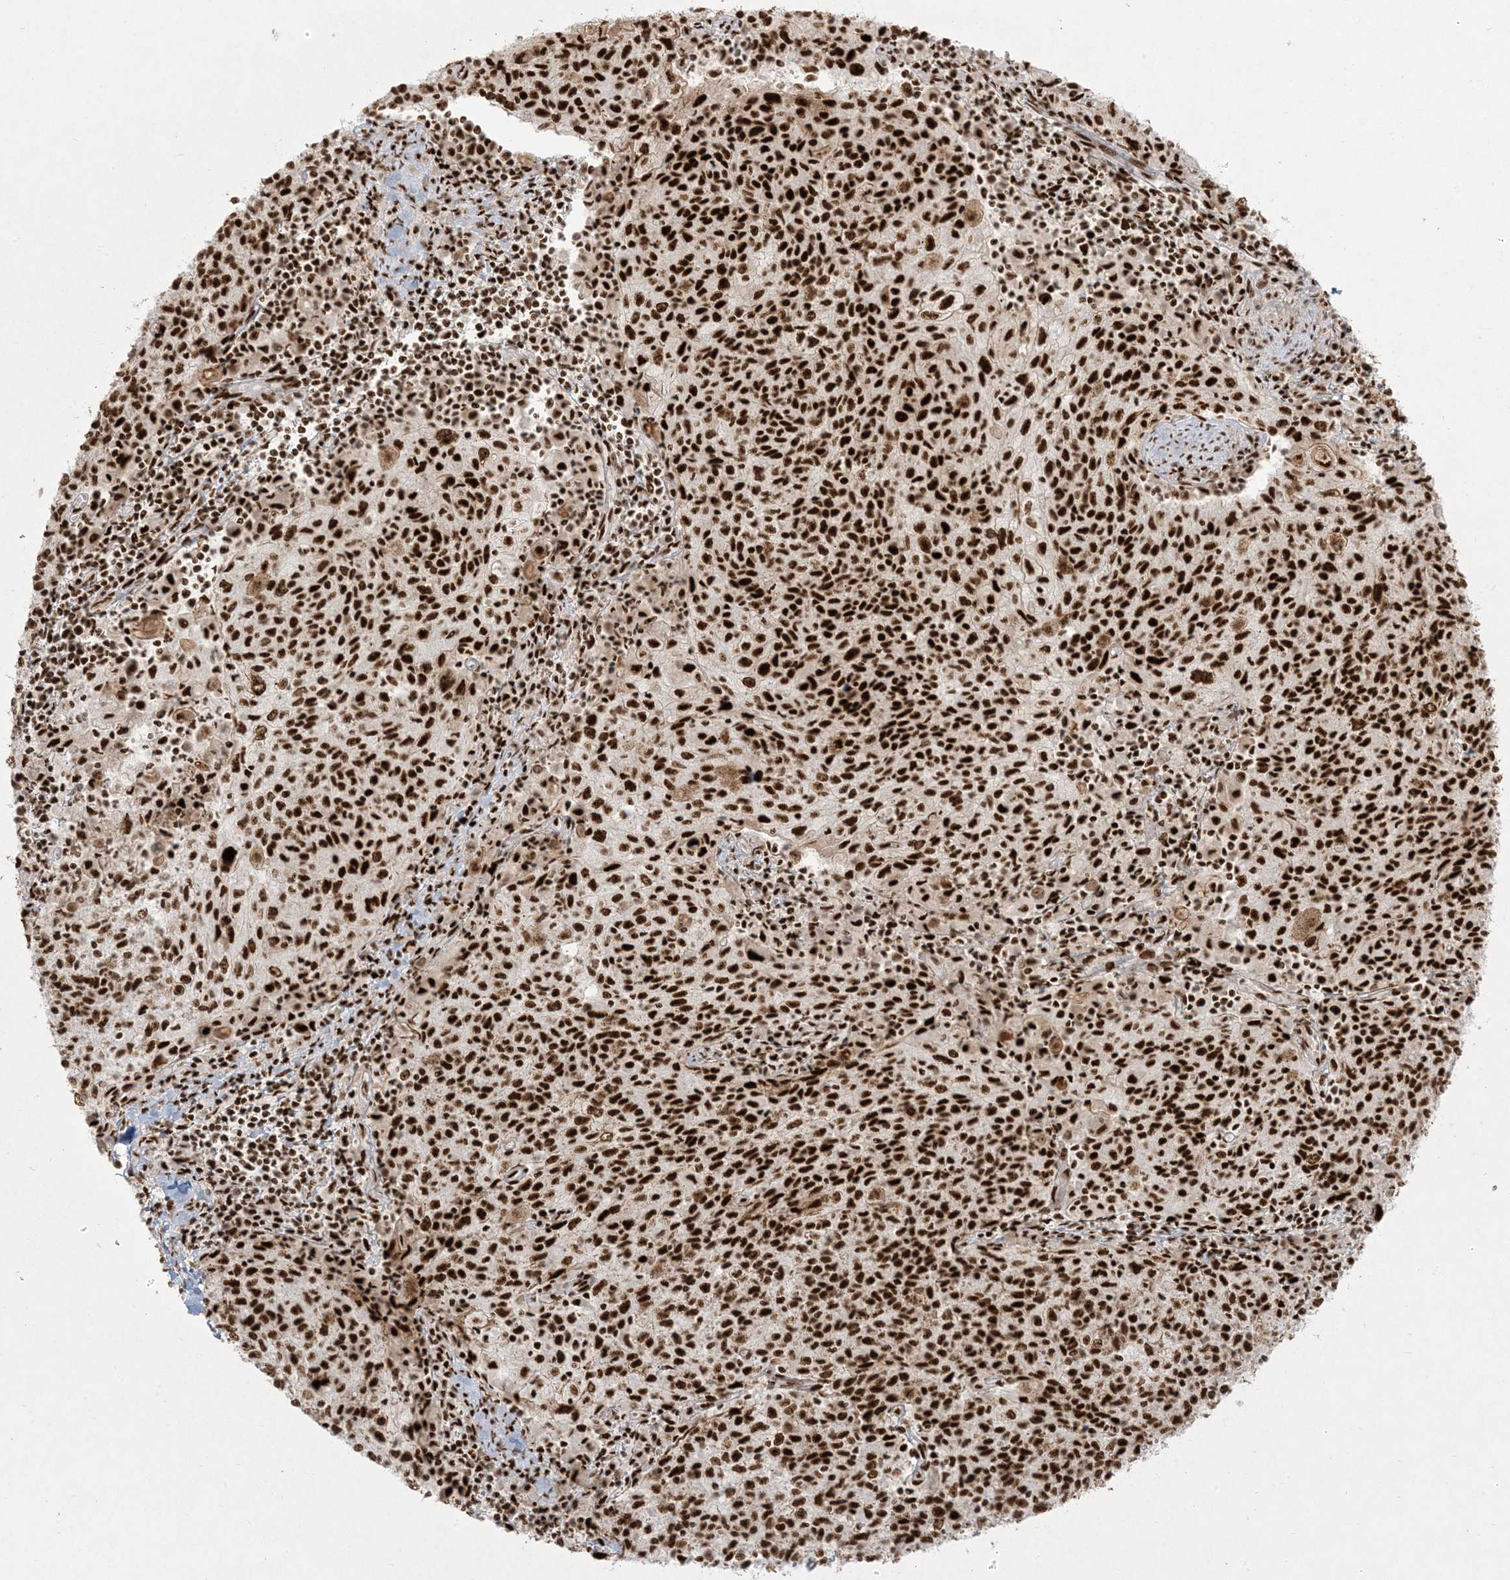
{"staining": {"intensity": "strong", "quantity": ">75%", "location": "nuclear"}, "tissue": "cervical cancer", "cell_type": "Tumor cells", "image_type": "cancer", "snomed": [{"axis": "morphology", "description": "Squamous cell carcinoma, NOS"}, {"axis": "topography", "description": "Cervix"}], "caption": "Human squamous cell carcinoma (cervical) stained for a protein (brown) displays strong nuclear positive expression in approximately >75% of tumor cells.", "gene": "RBM10", "patient": {"sex": "female", "age": 48}}